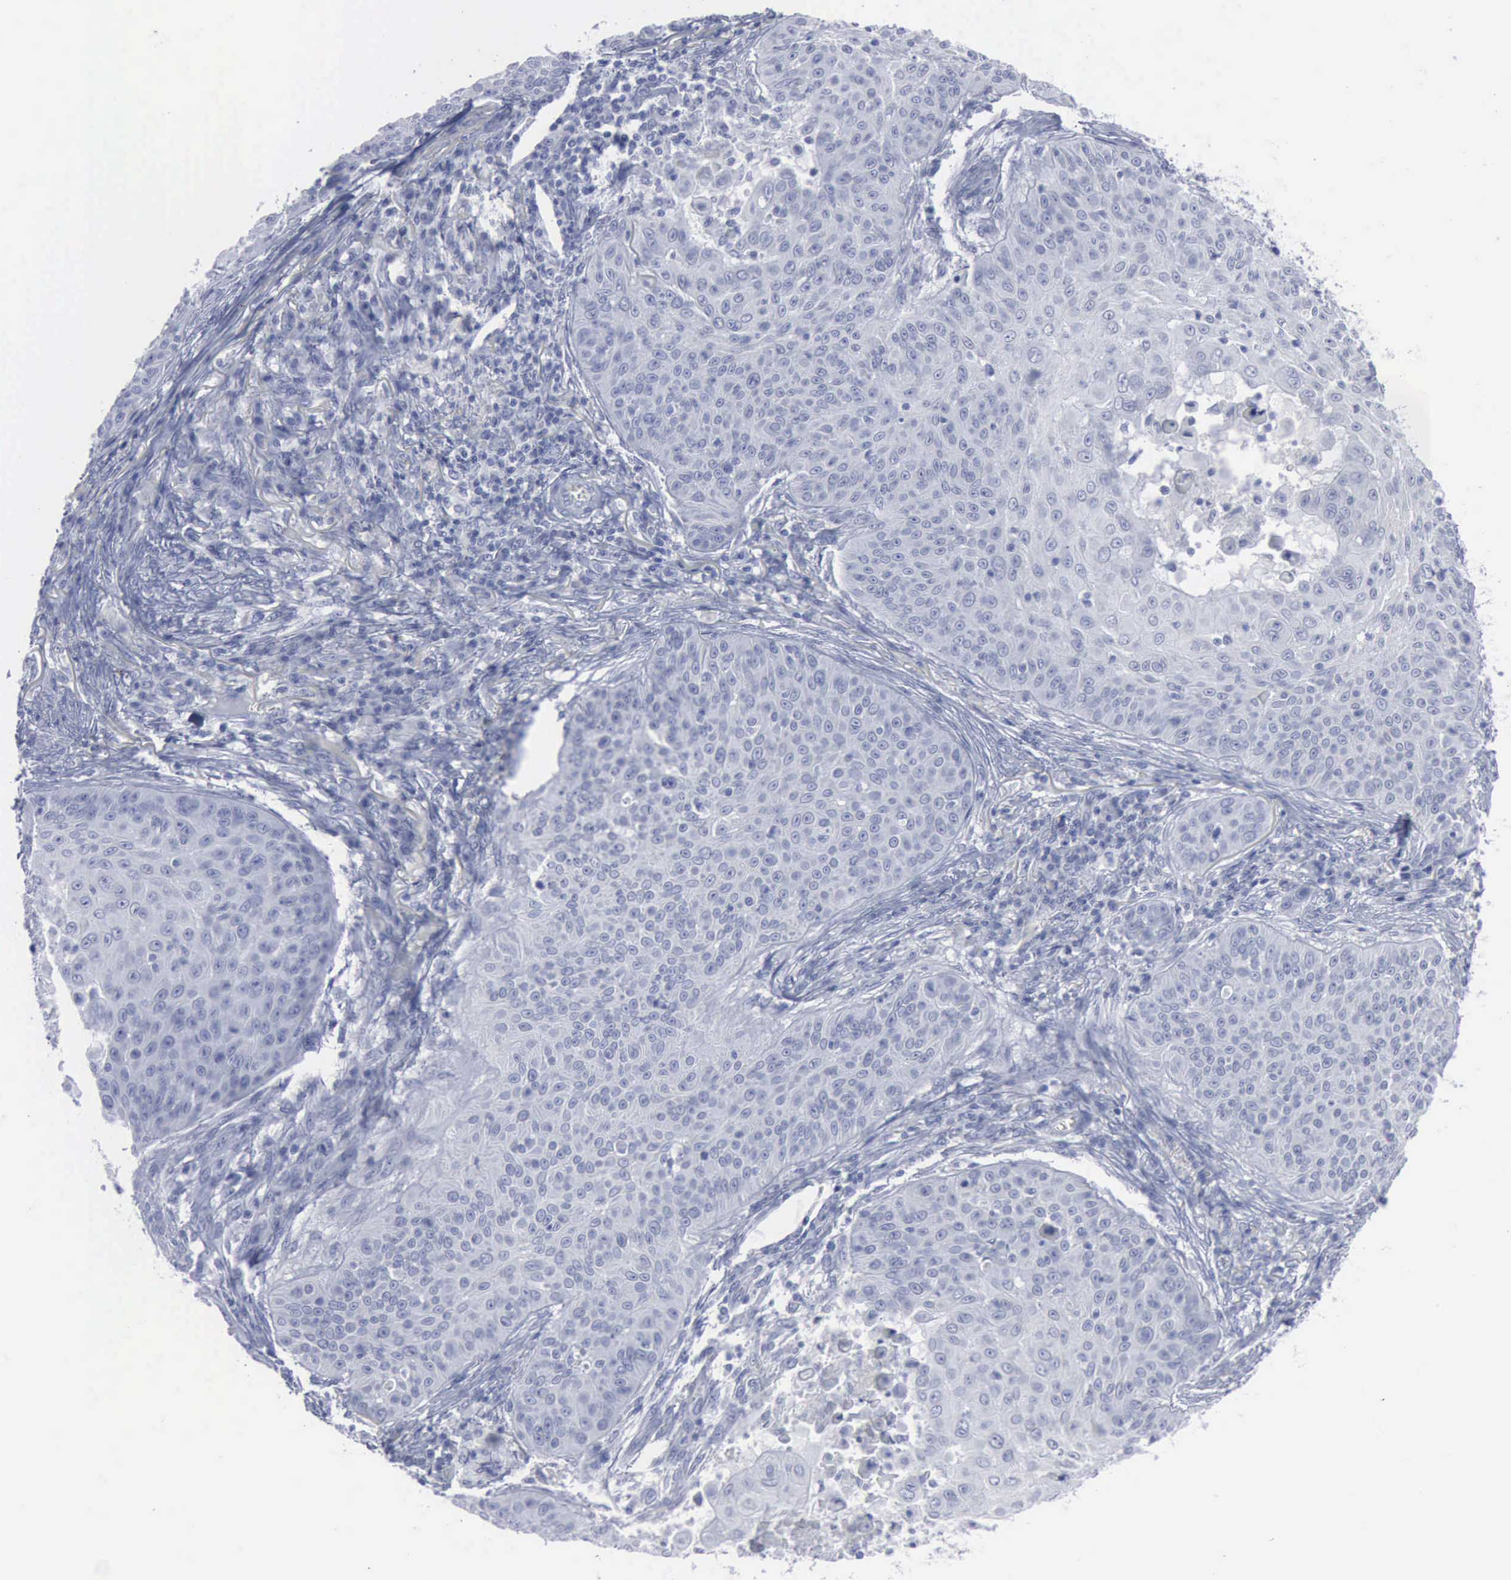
{"staining": {"intensity": "negative", "quantity": "none", "location": "none"}, "tissue": "skin cancer", "cell_type": "Tumor cells", "image_type": "cancer", "snomed": [{"axis": "morphology", "description": "Squamous cell carcinoma, NOS"}, {"axis": "topography", "description": "Skin"}], "caption": "Image shows no protein positivity in tumor cells of skin cancer (squamous cell carcinoma) tissue.", "gene": "VCAM1", "patient": {"sex": "male", "age": 82}}